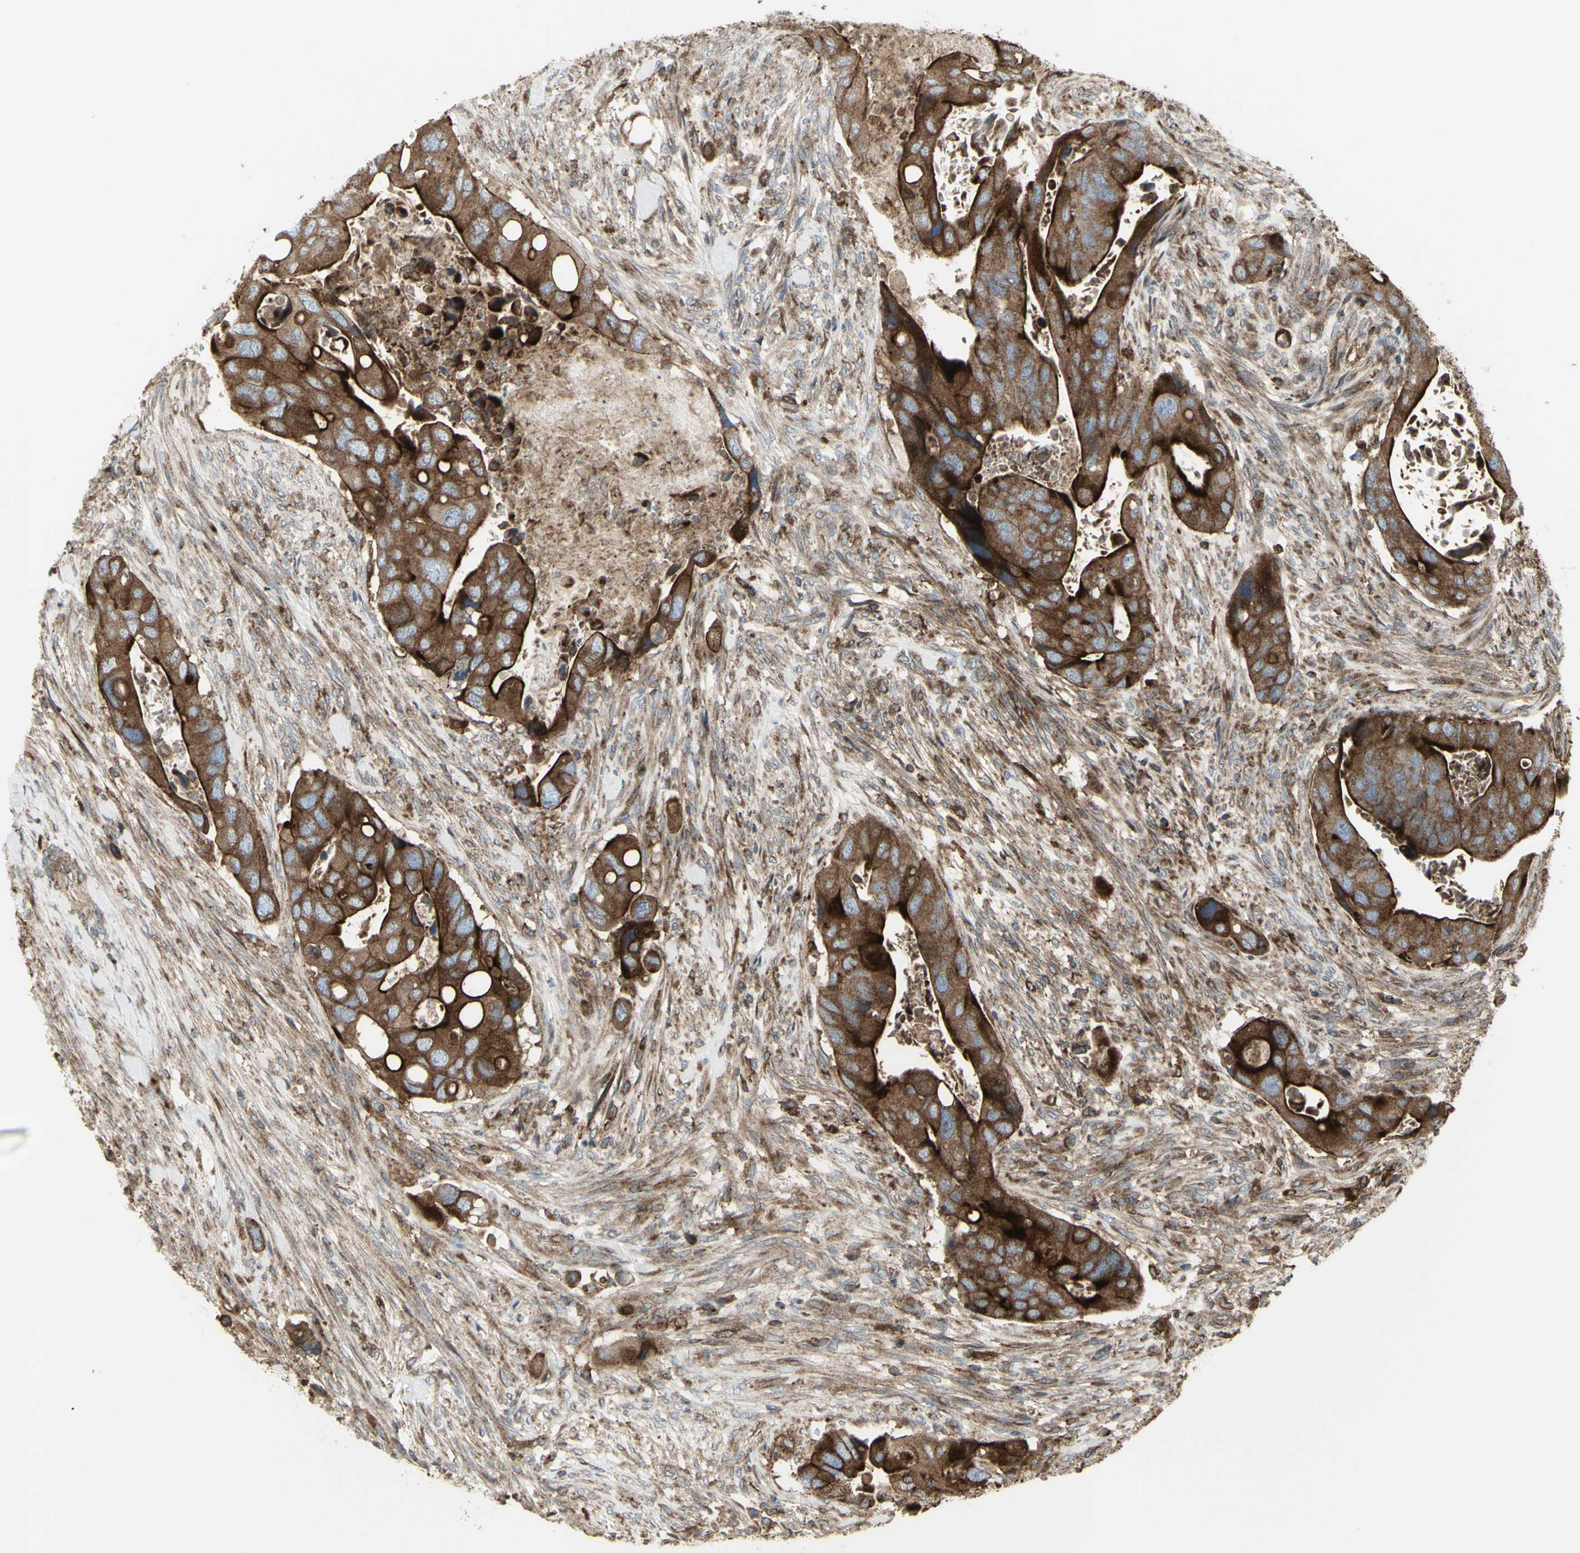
{"staining": {"intensity": "strong", "quantity": ">75%", "location": "cytoplasmic/membranous"}, "tissue": "colorectal cancer", "cell_type": "Tumor cells", "image_type": "cancer", "snomed": [{"axis": "morphology", "description": "Adenocarcinoma, NOS"}, {"axis": "topography", "description": "Rectum"}], "caption": "Adenocarcinoma (colorectal) stained with DAB (3,3'-diaminobenzidine) IHC shows high levels of strong cytoplasmic/membranous expression in approximately >75% of tumor cells. (Brightfield microscopy of DAB IHC at high magnification).", "gene": "NAPA", "patient": {"sex": "female", "age": 57}}